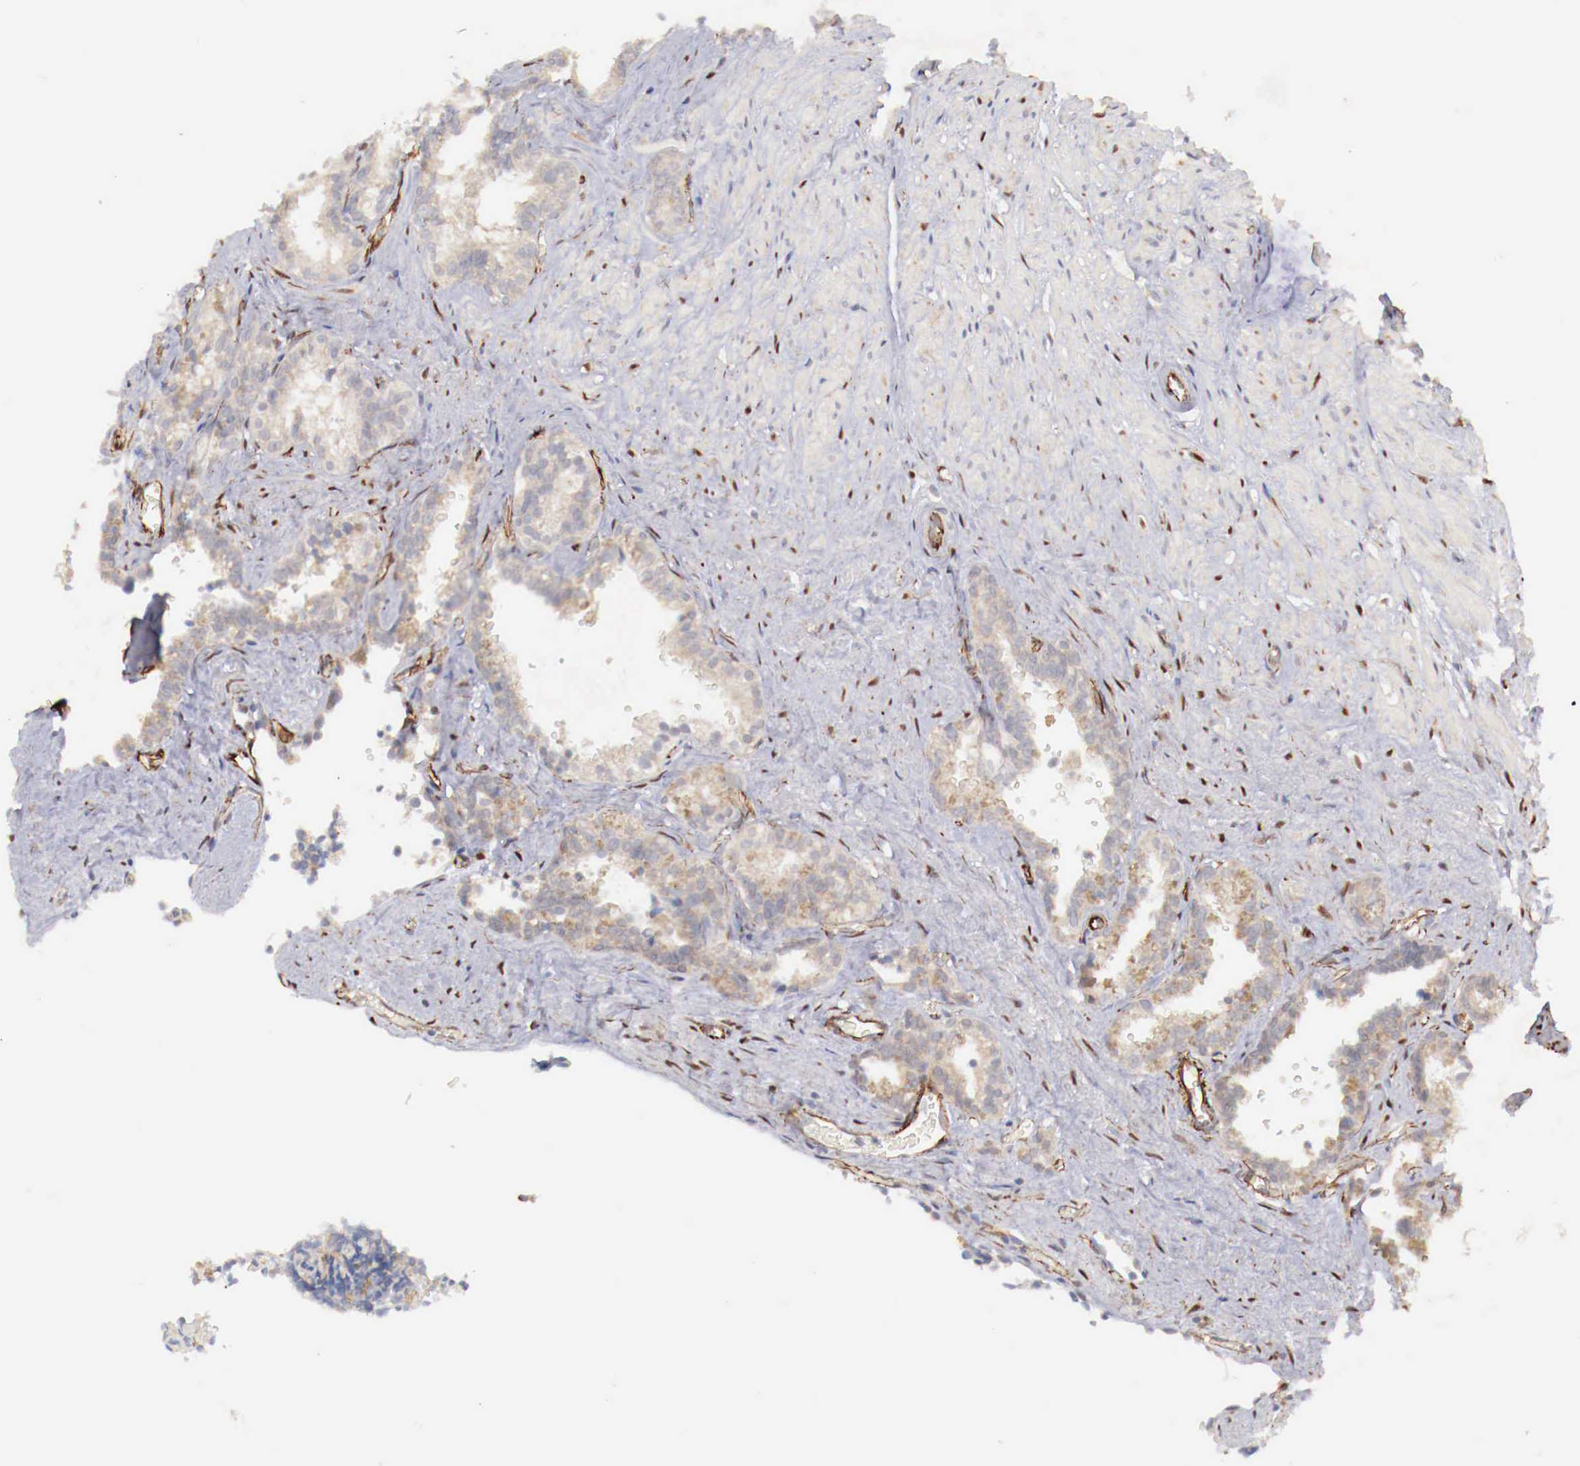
{"staining": {"intensity": "weak", "quantity": ">75%", "location": "cytoplasmic/membranous"}, "tissue": "seminal vesicle", "cell_type": "Glandular cells", "image_type": "normal", "snomed": [{"axis": "morphology", "description": "Normal tissue, NOS"}, {"axis": "topography", "description": "Seminal veicle"}], "caption": "Glandular cells display low levels of weak cytoplasmic/membranous staining in approximately >75% of cells in normal seminal vesicle.", "gene": "WT1", "patient": {"sex": "male", "age": 60}}